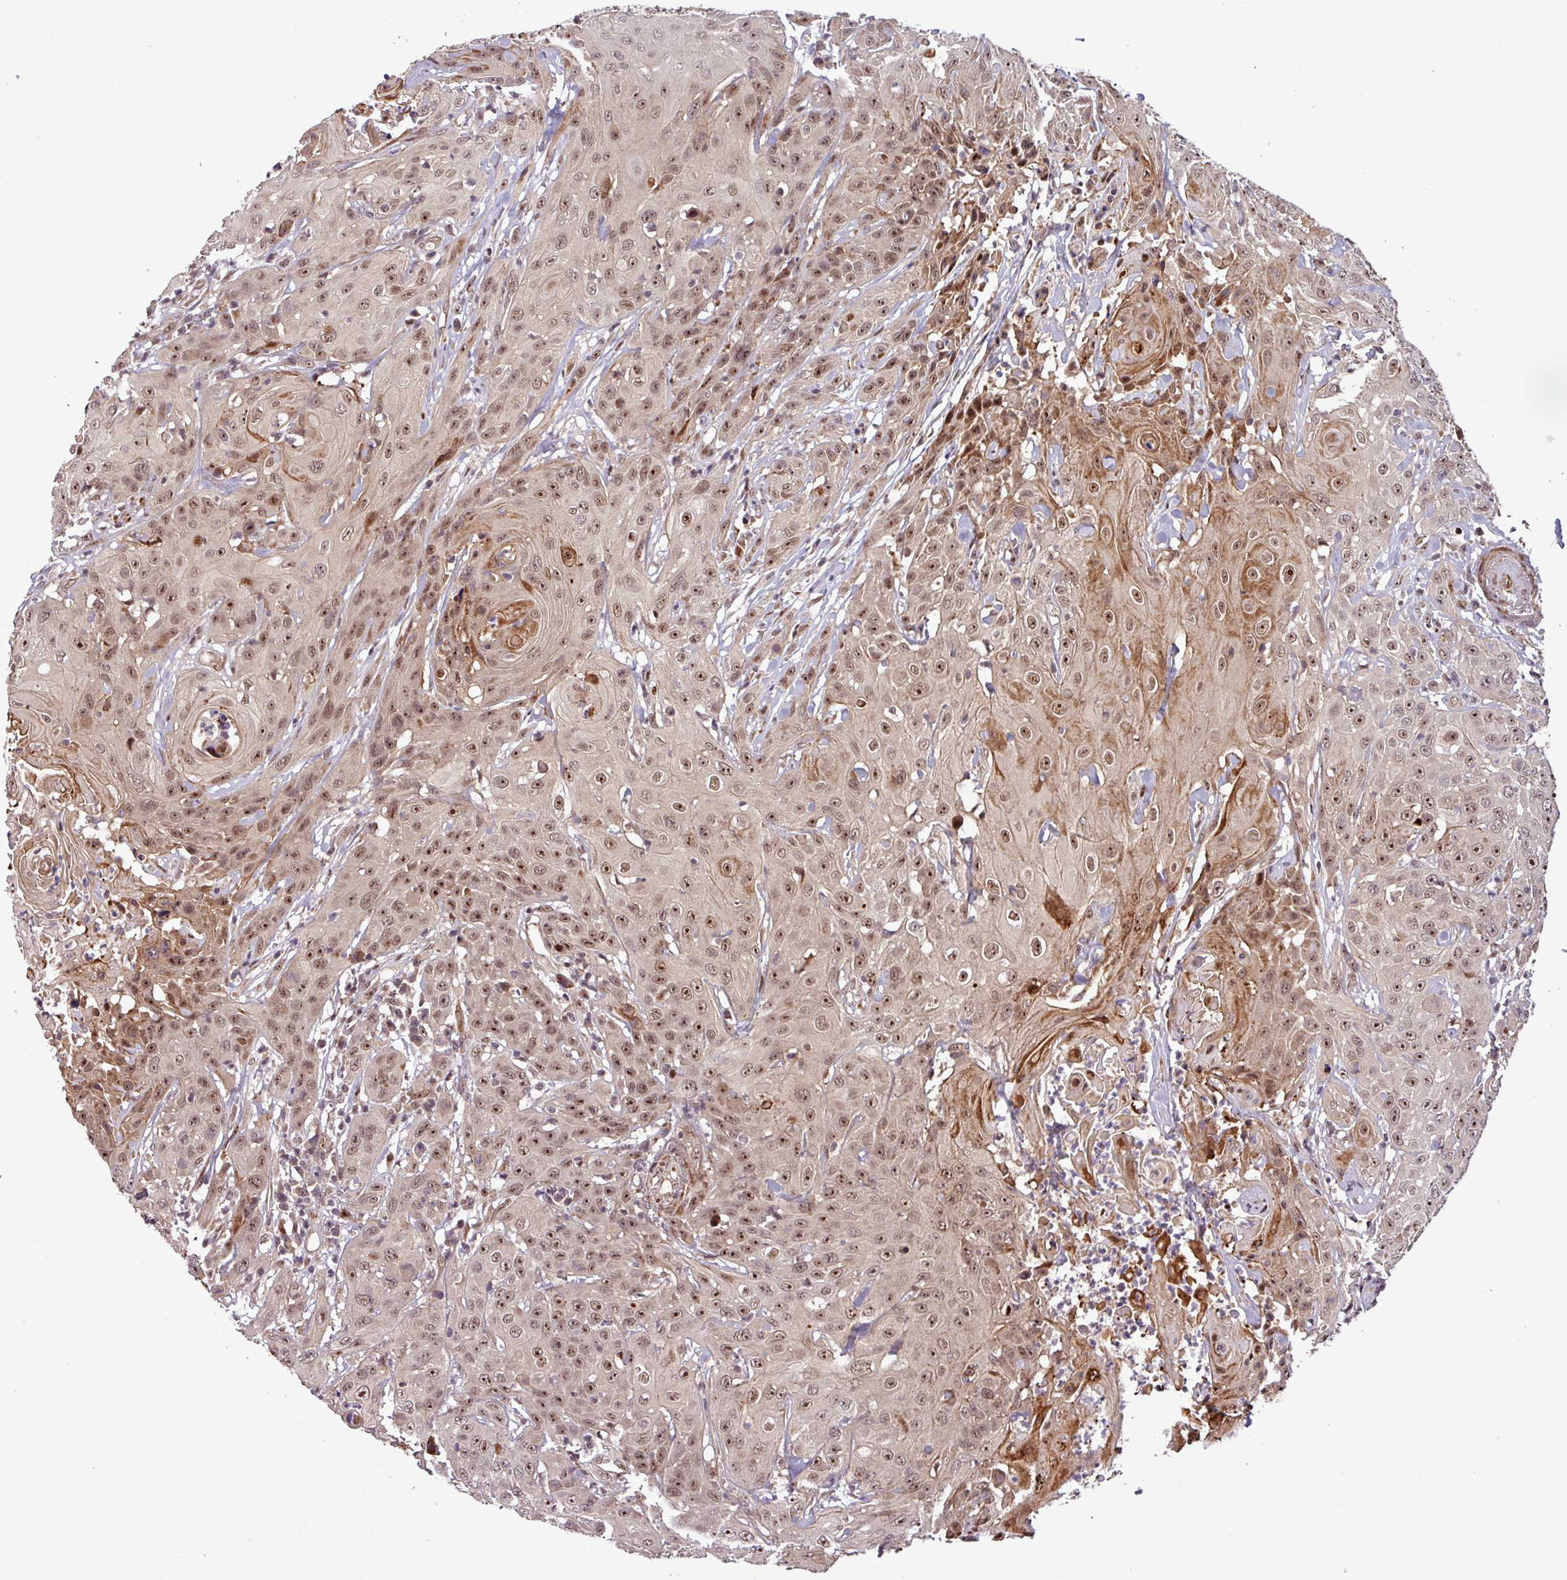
{"staining": {"intensity": "moderate", "quantity": ">75%", "location": "nuclear"}, "tissue": "head and neck cancer", "cell_type": "Tumor cells", "image_type": "cancer", "snomed": [{"axis": "morphology", "description": "Squamous cell carcinoma, NOS"}, {"axis": "topography", "description": "Skin"}, {"axis": "topography", "description": "Head-Neck"}], "caption": "Moderate nuclear positivity is appreciated in approximately >75% of tumor cells in squamous cell carcinoma (head and neck).", "gene": "SLC22A24", "patient": {"sex": "male", "age": 80}}